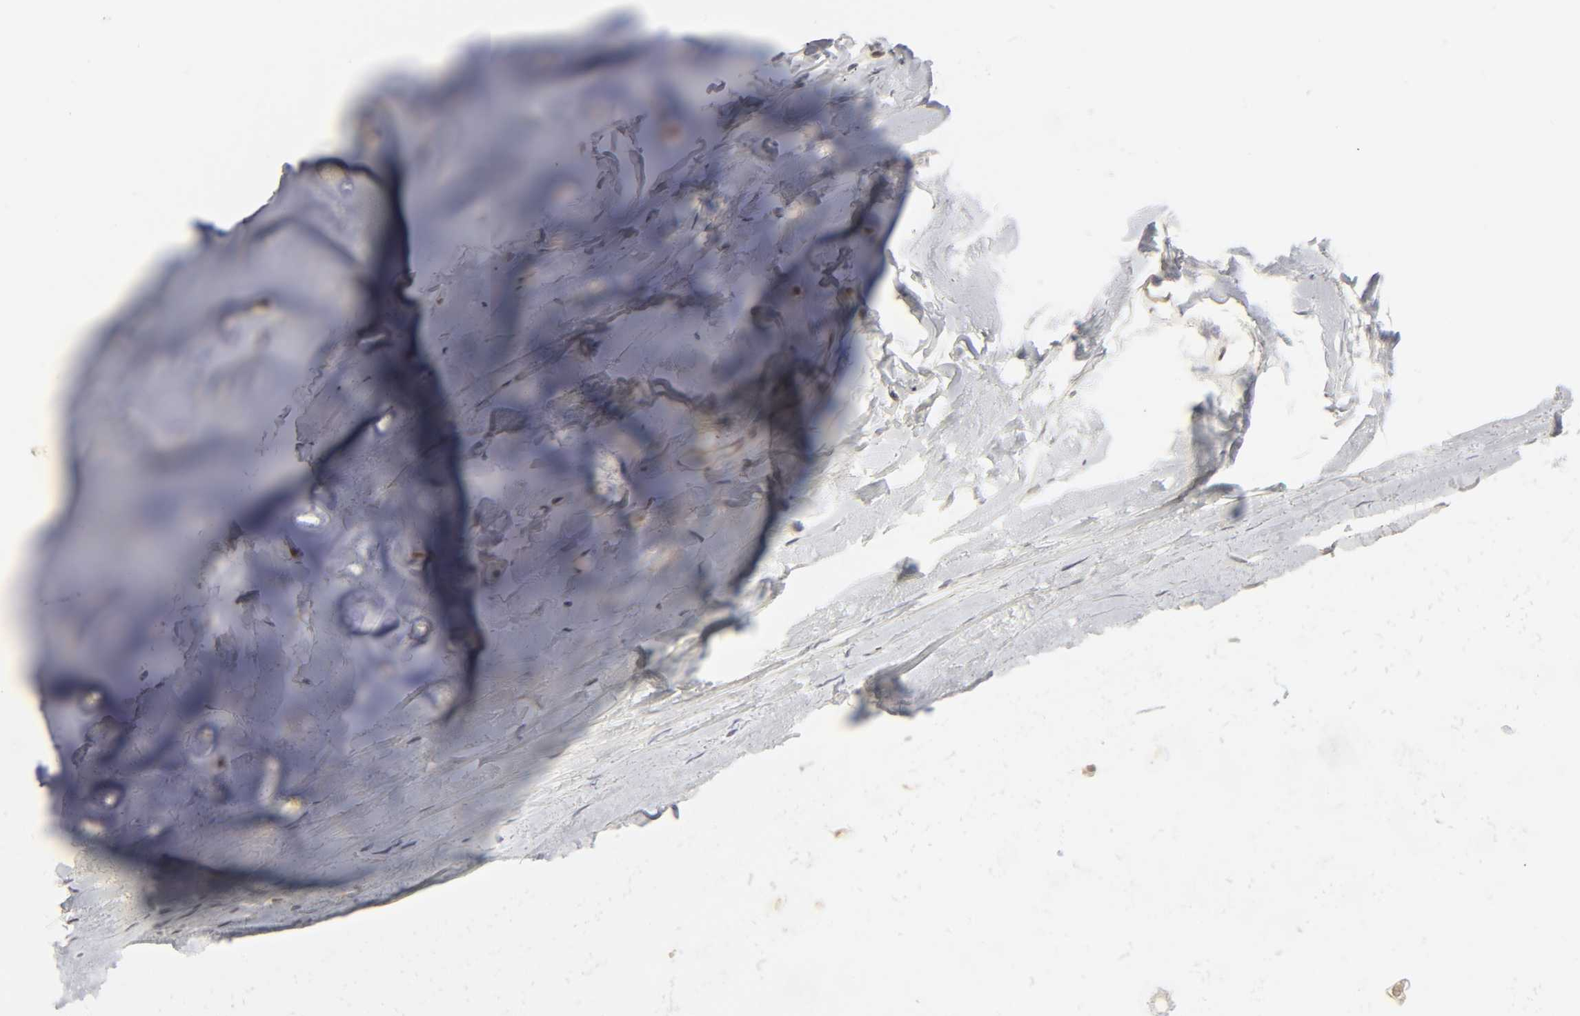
{"staining": {"intensity": "negative", "quantity": "none", "location": "none"}, "tissue": "adipose tissue", "cell_type": "Adipocytes", "image_type": "normal", "snomed": [{"axis": "morphology", "description": "Normal tissue, NOS"}, {"axis": "topography", "description": "Cartilage tissue"}, {"axis": "topography", "description": "Bronchus"}], "caption": "Protein analysis of unremarkable adipose tissue displays no significant expression in adipocytes. The staining is performed using DAB (3,3'-diaminobenzidine) brown chromogen with nuclei counter-stained in using hematoxylin.", "gene": "PDLIM3", "patient": {"sex": "female", "age": 73}}